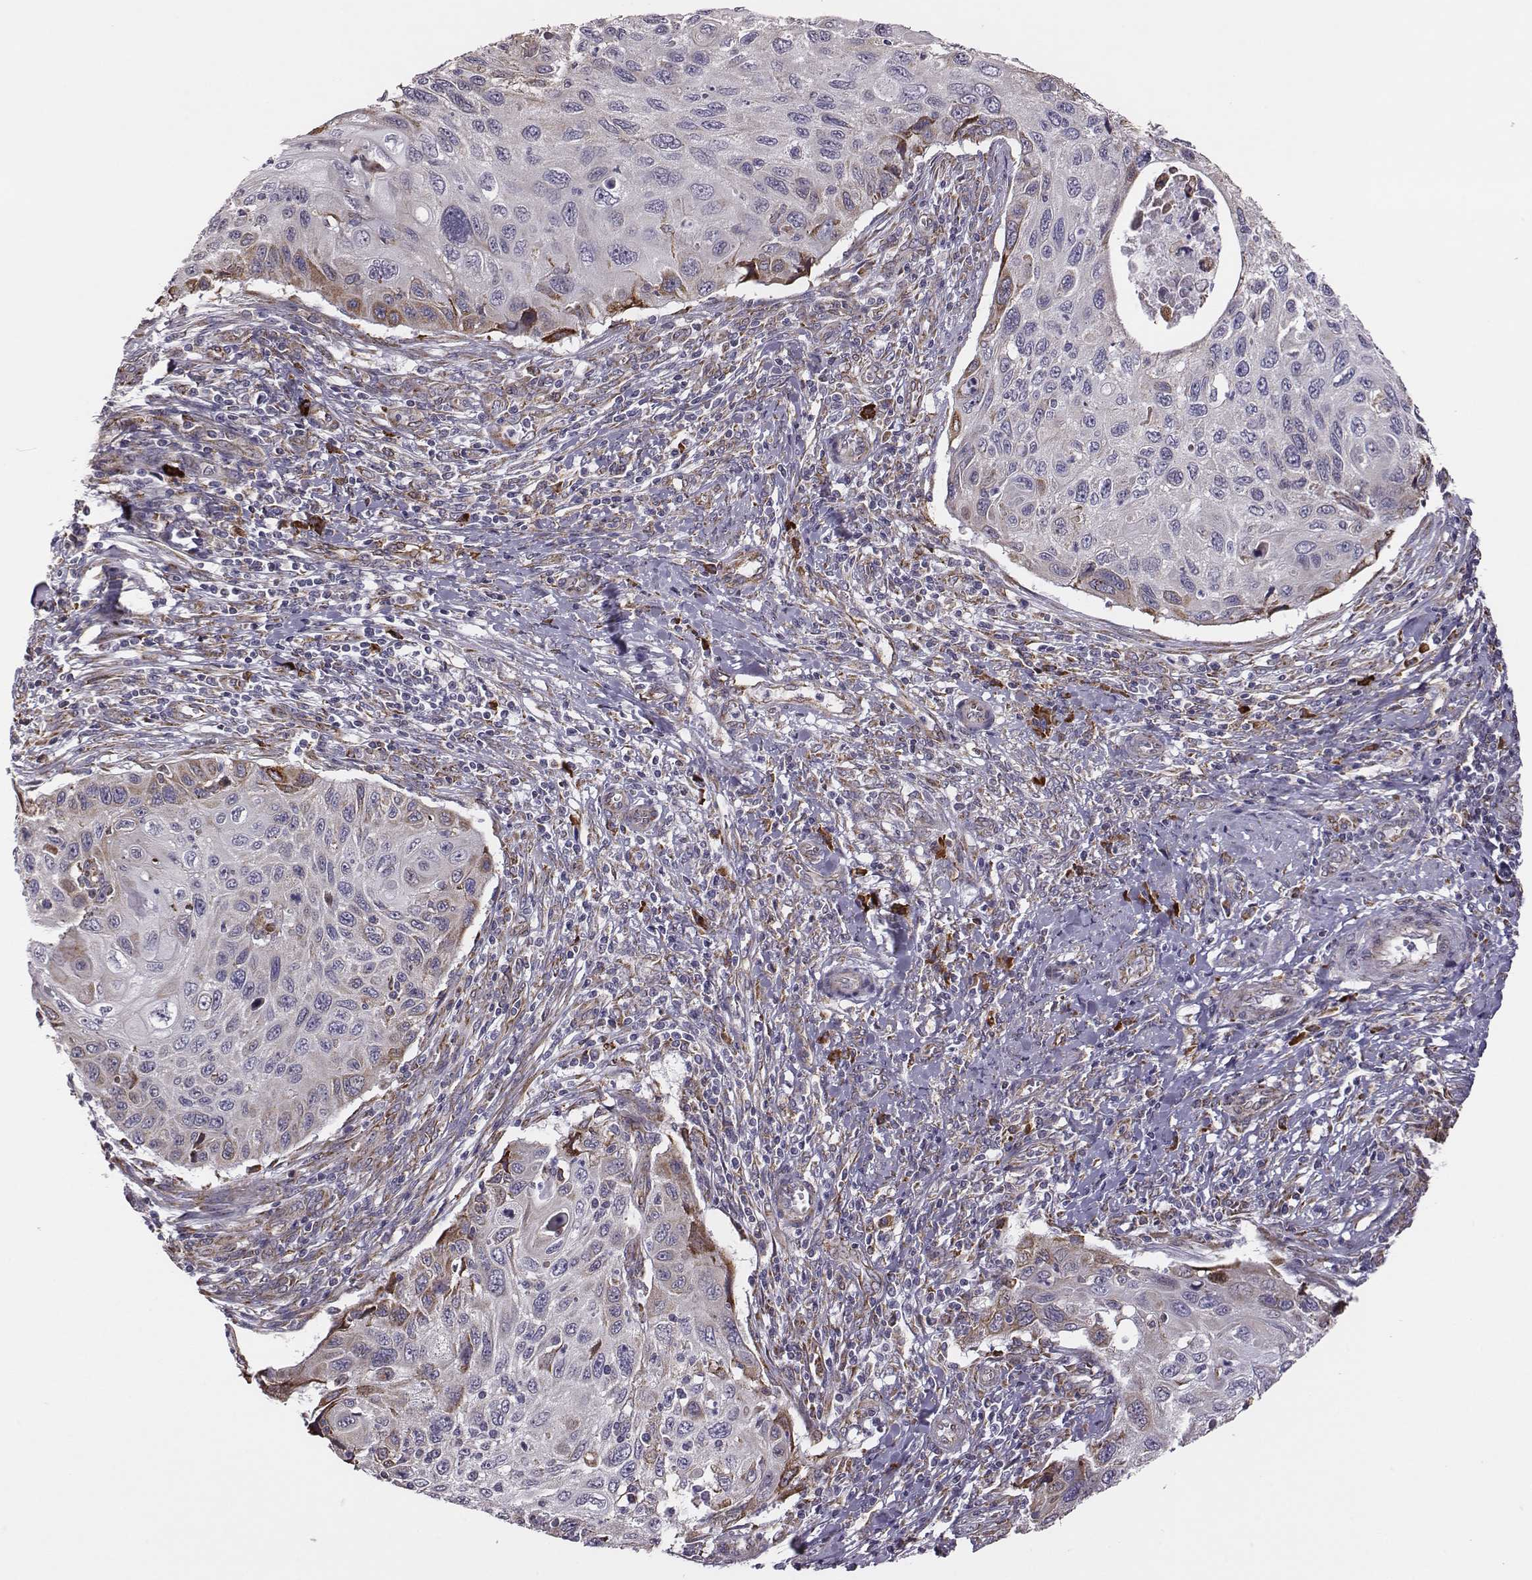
{"staining": {"intensity": "moderate", "quantity": "<25%", "location": "cytoplasmic/membranous"}, "tissue": "cervical cancer", "cell_type": "Tumor cells", "image_type": "cancer", "snomed": [{"axis": "morphology", "description": "Squamous cell carcinoma, NOS"}, {"axis": "topography", "description": "Cervix"}], "caption": "Immunohistochemical staining of human cervical cancer shows moderate cytoplasmic/membranous protein staining in approximately <25% of tumor cells. (IHC, brightfield microscopy, high magnification).", "gene": "SELENOI", "patient": {"sex": "female", "age": 70}}